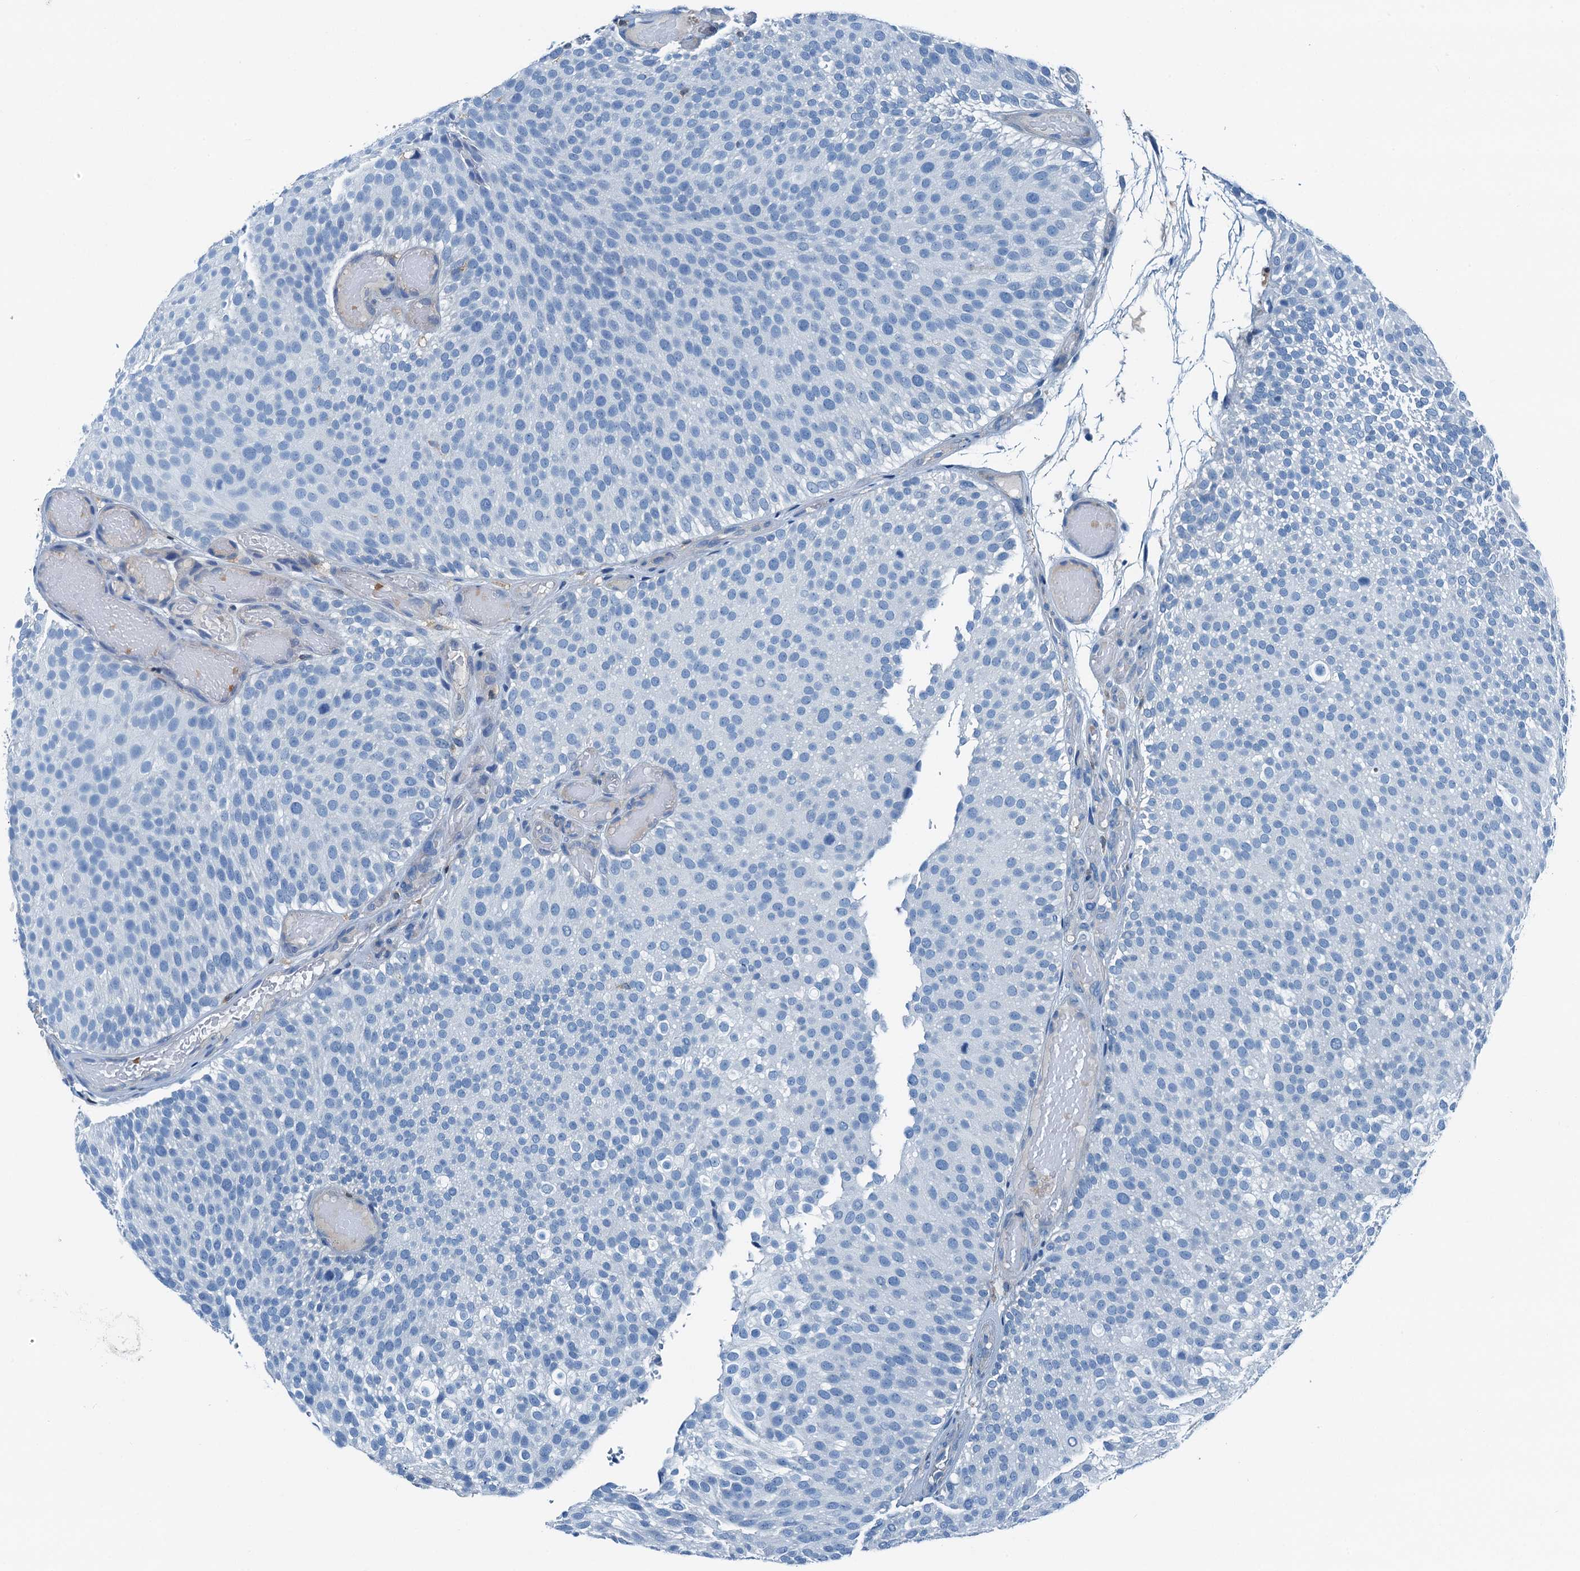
{"staining": {"intensity": "negative", "quantity": "none", "location": "none"}, "tissue": "urothelial cancer", "cell_type": "Tumor cells", "image_type": "cancer", "snomed": [{"axis": "morphology", "description": "Urothelial carcinoma, Low grade"}, {"axis": "topography", "description": "Urinary bladder"}], "caption": "Tumor cells are negative for brown protein staining in urothelial cancer. Nuclei are stained in blue.", "gene": "RAB3IL1", "patient": {"sex": "male", "age": 78}}